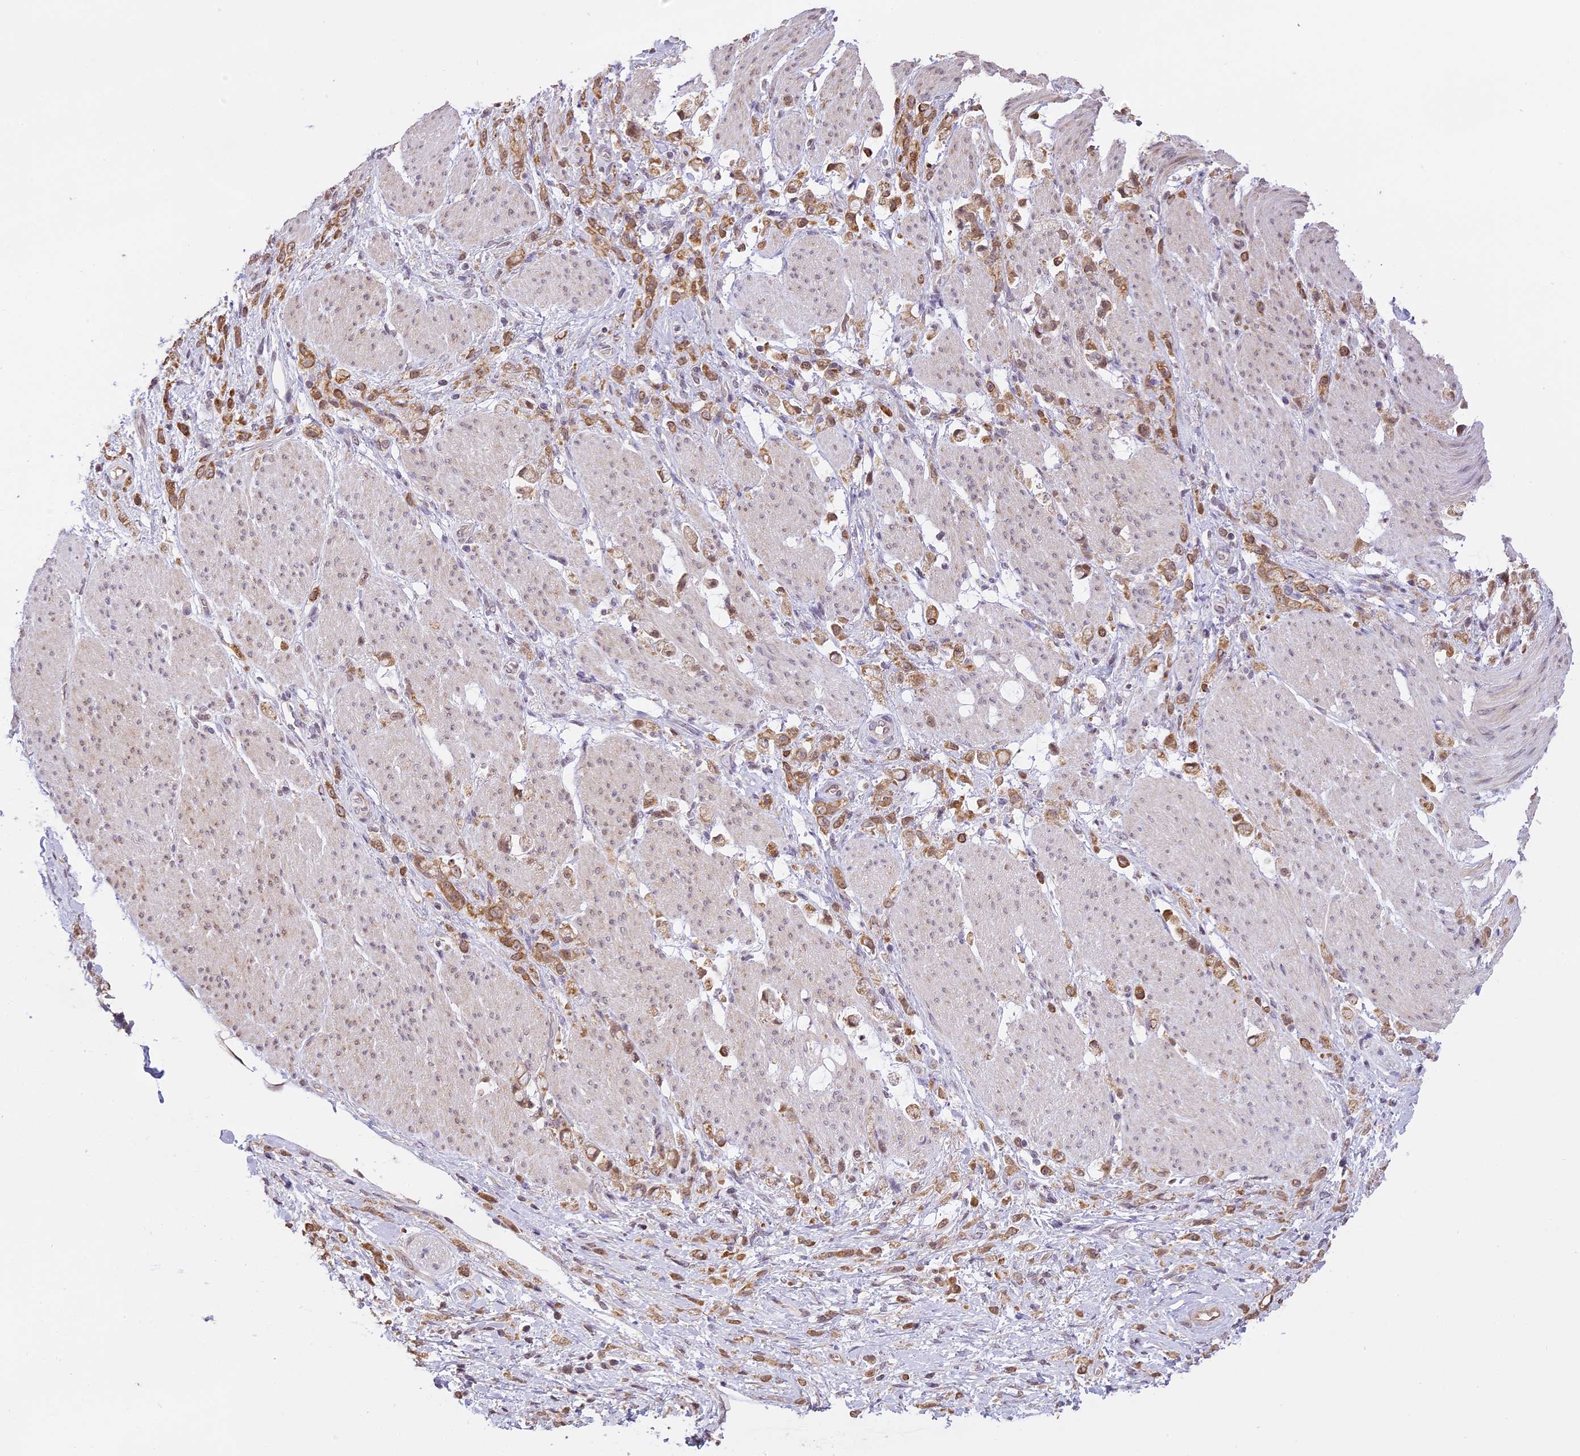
{"staining": {"intensity": "moderate", "quantity": ">75%", "location": "cytoplasmic/membranous,nuclear"}, "tissue": "stomach cancer", "cell_type": "Tumor cells", "image_type": "cancer", "snomed": [{"axis": "morphology", "description": "Adenocarcinoma, NOS"}, {"axis": "topography", "description": "Stomach"}], "caption": "Brown immunohistochemical staining in stomach adenocarcinoma displays moderate cytoplasmic/membranous and nuclear expression in approximately >75% of tumor cells.", "gene": "TIGD7", "patient": {"sex": "female", "age": 60}}